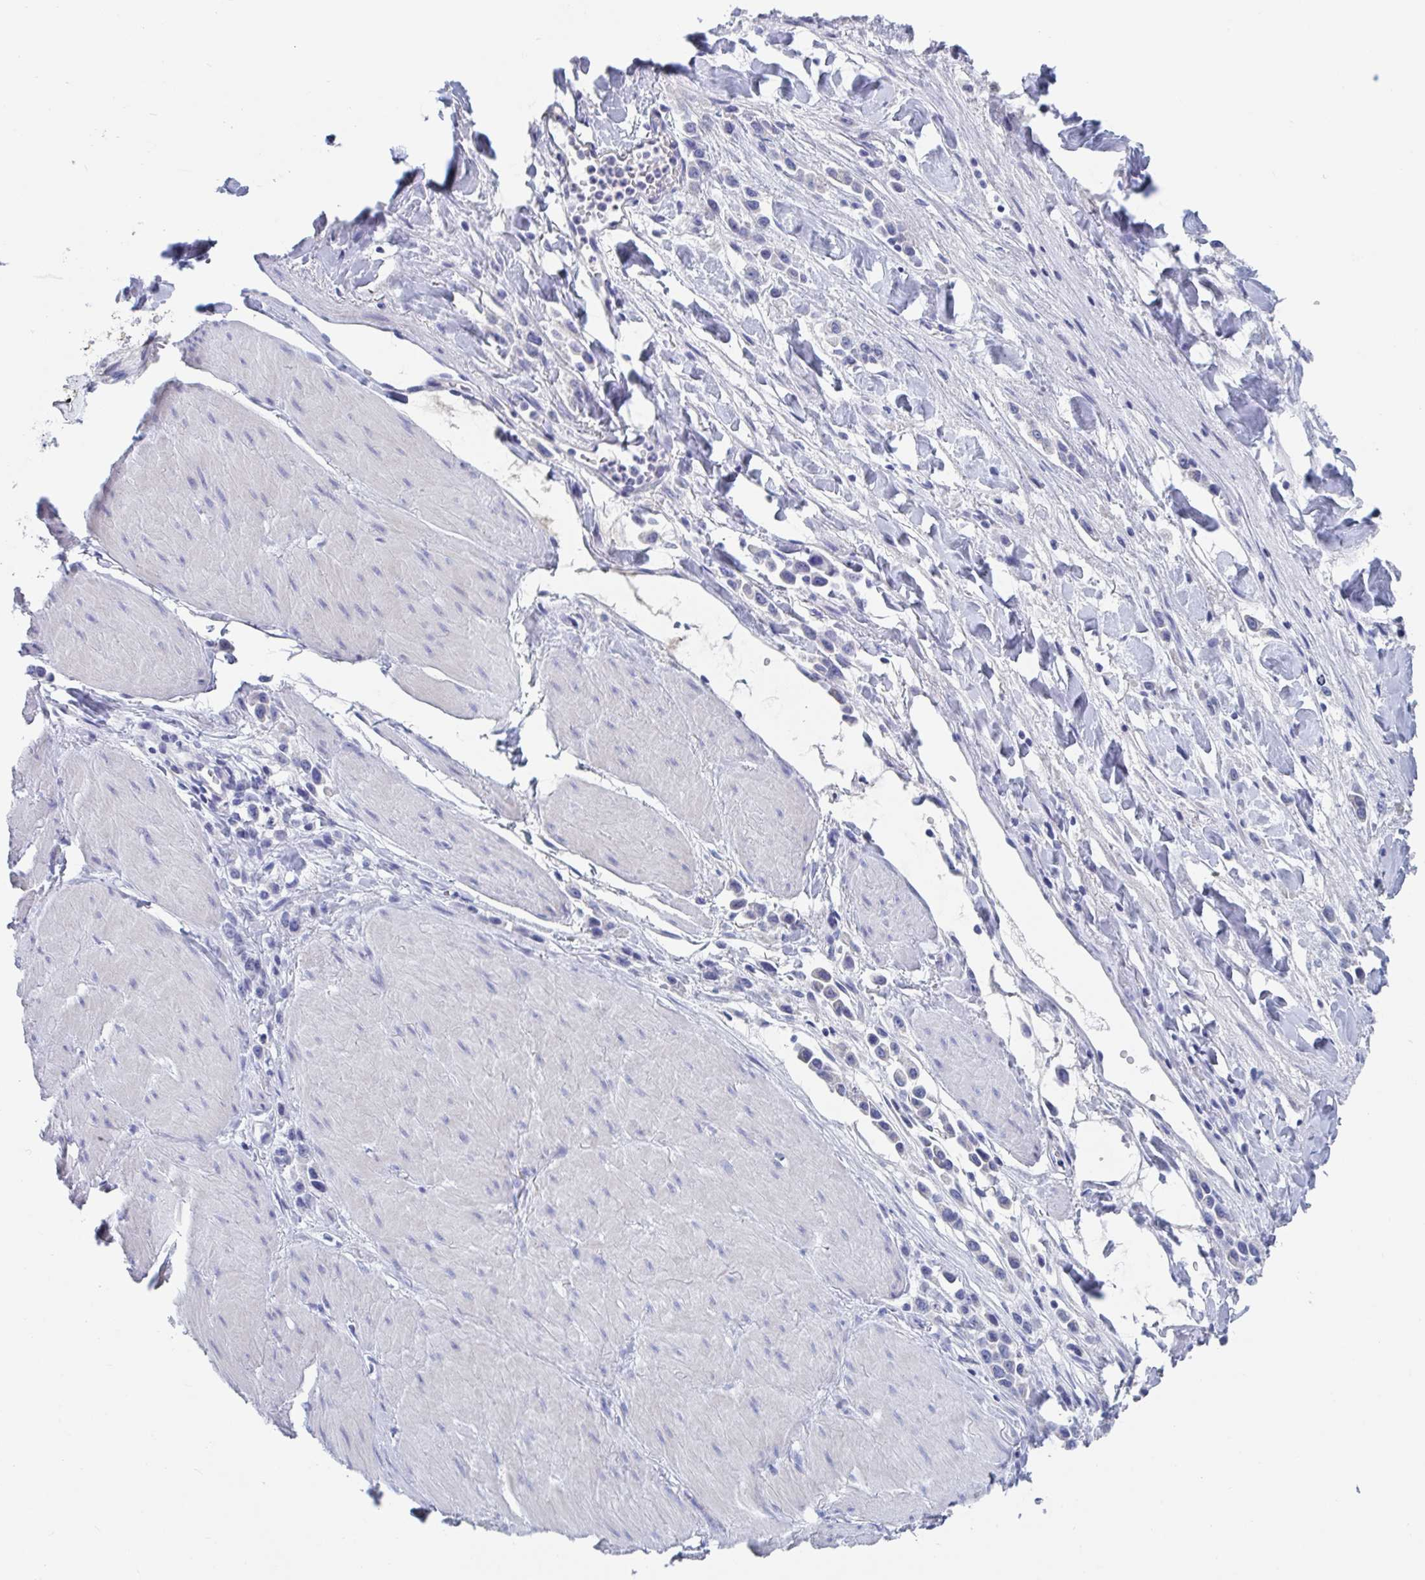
{"staining": {"intensity": "negative", "quantity": "none", "location": "none"}, "tissue": "stomach cancer", "cell_type": "Tumor cells", "image_type": "cancer", "snomed": [{"axis": "morphology", "description": "Adenocarcinoma, NOS"}, {"axis": "topography", "description": "Stomach"}], "caption": "High power microscopy photomicrograph of an immunohistochemistry image of stomach cancer, revealing no significant positivity in tumor cells. Brightfield microscopy of IHC stained with DAB (3,3'-diaminobenzidine) (brown) and hematoxylin (blue), captured at high magnification.", "gene": "DPEP3", "patient": {"sex": "male", "age": 47}}